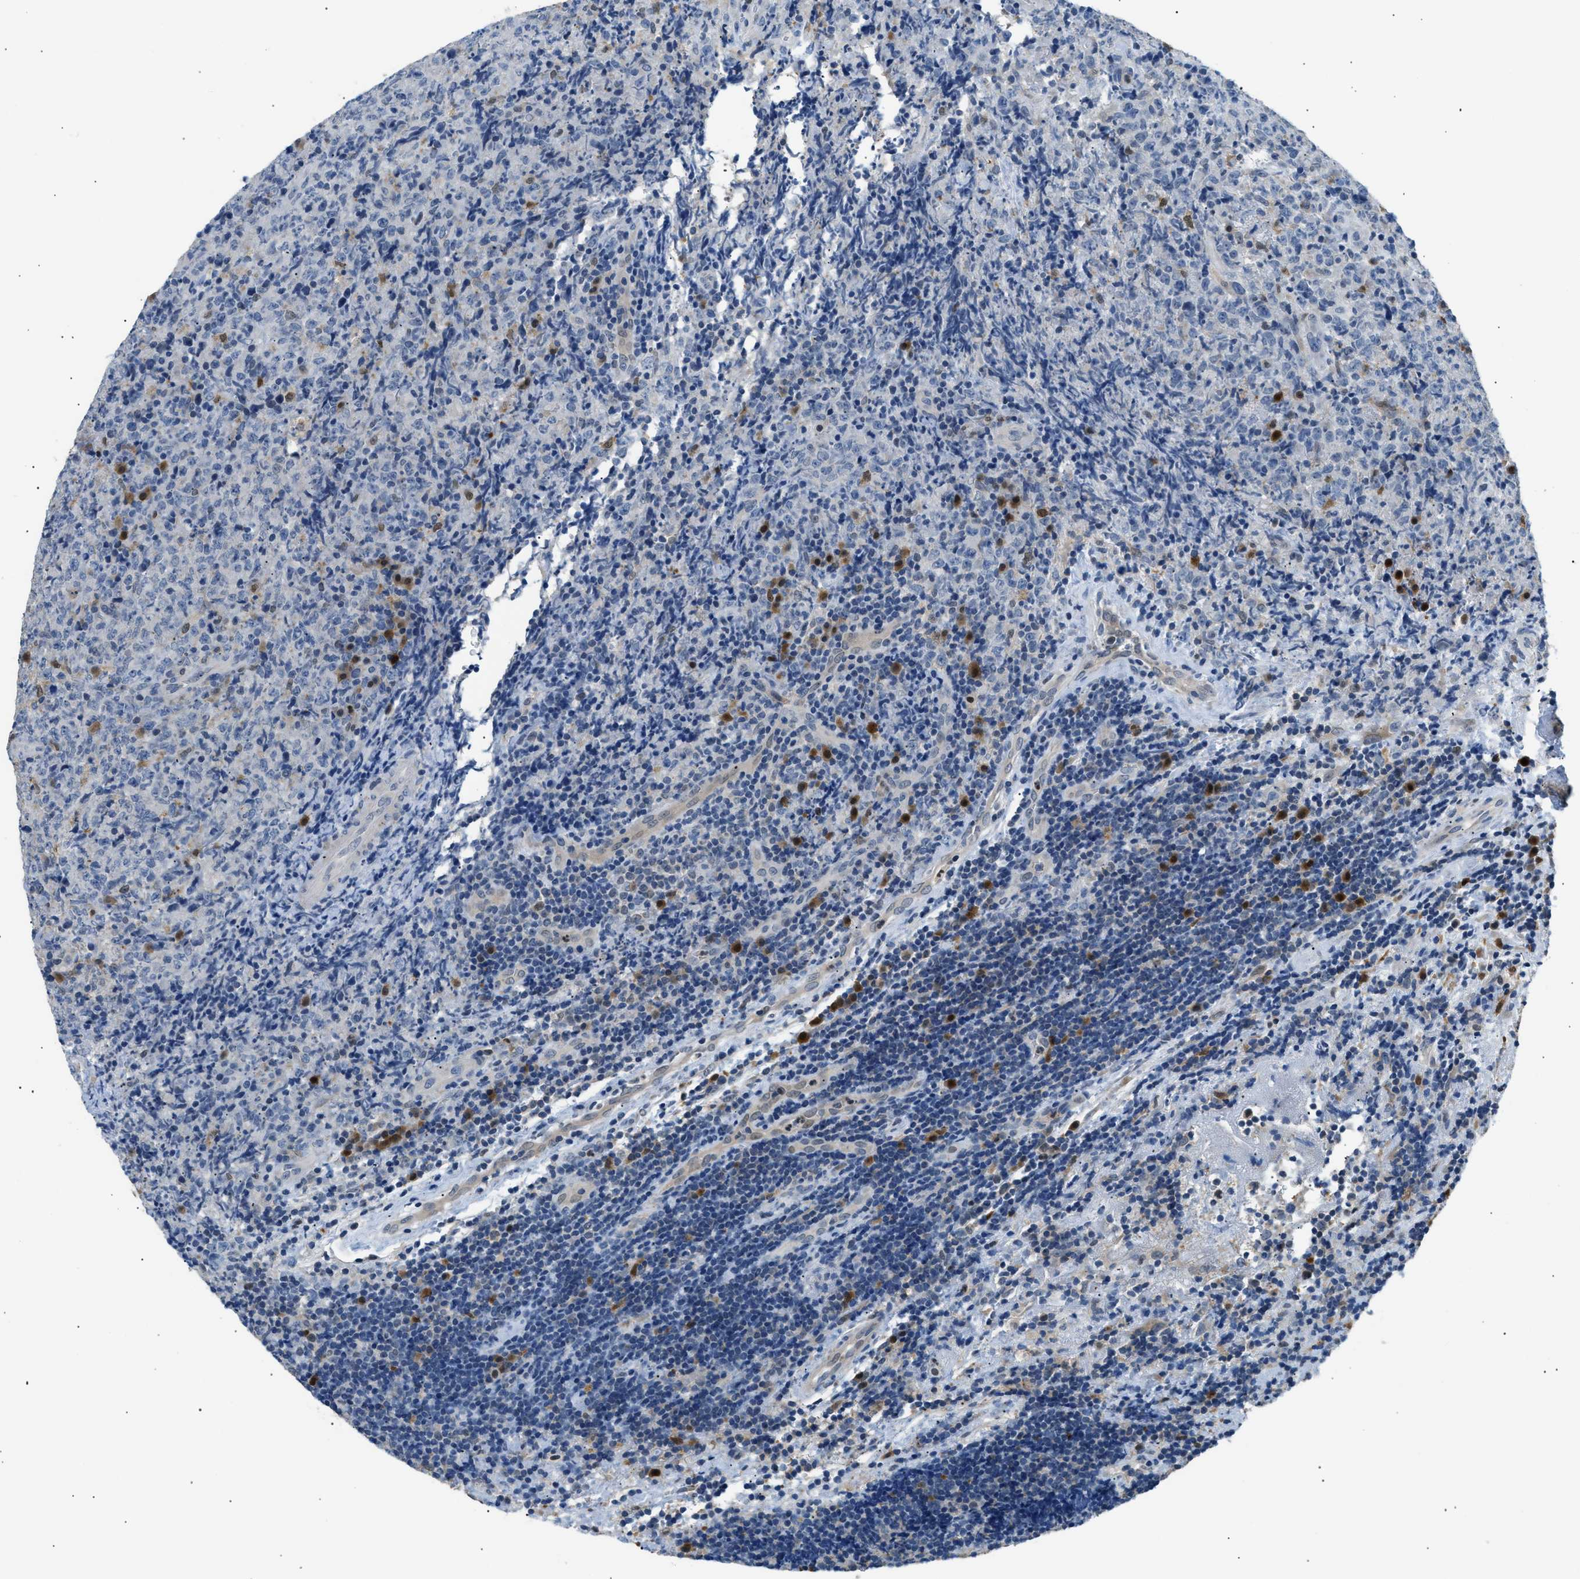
{"staining": {"intensity": "negative", "quantity": "none", "location": "none"}, "tissue": "lymphoma", "cell_type": "Tumor cells", "image_type": "cancer", "snomed": [{"axis": "morphology", "description": "Malignant lymphoma, non-Hodgkin's type, High grade"}, {"axis": "topography", "description": "Tonsil"}], "caption": "This is a photomicrograph of IHC staining of lymphoma, which shows no staining in tumor cells. (DAB (3,3'-diaminobenzidine) immunohistochemistry (IHC) visualized using brightfield microscopy, high magnification).", "gene": "AKR1A1", "patient": {"sex": "female", "age": 36}}